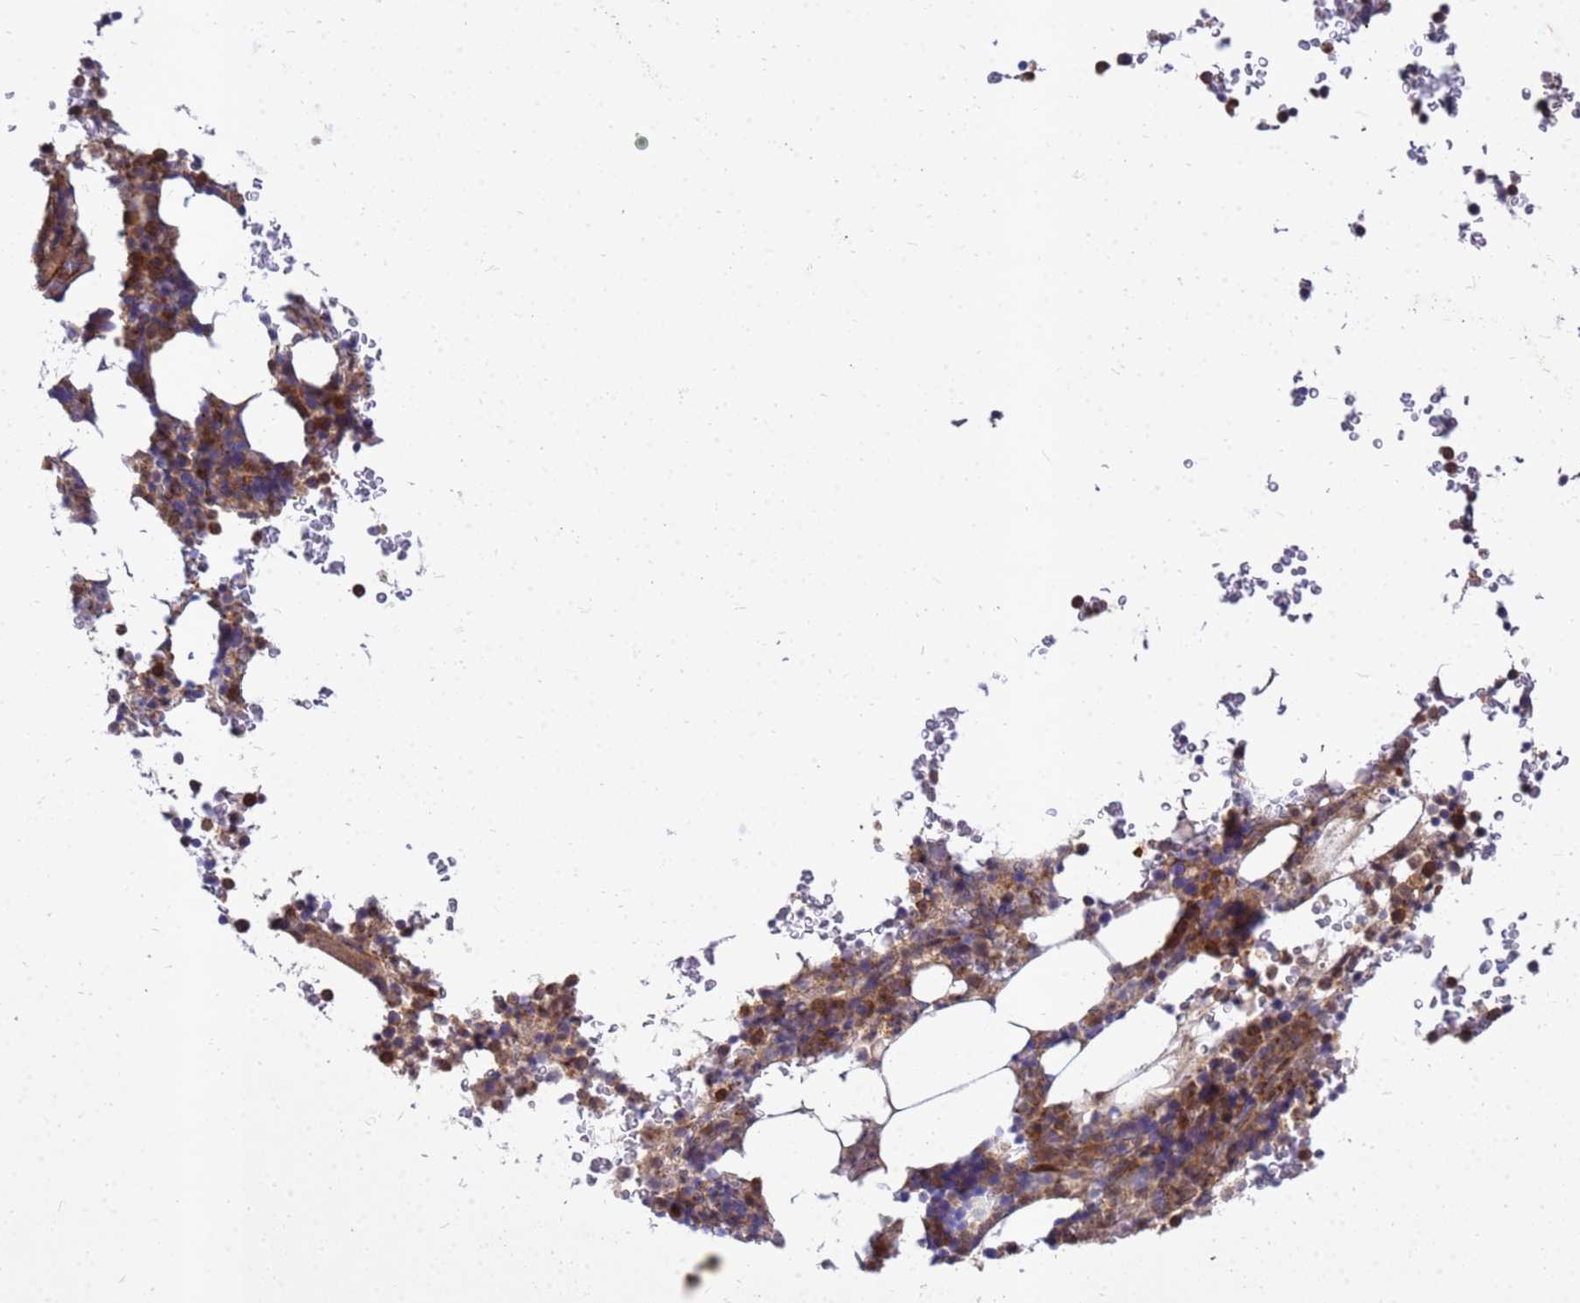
{"staining": {"intensity": "moderate", "quantity": "25%-75%", "location": "cytoplasmic/membranous"}, "tissue": "bone marrow", "cell_type": "Hematopoietic cells", "image_type": "normal", "snomed": [{"axis": "morphology", "description": "Normal tissue, NOS"}, {"axis": "topography", "description": "Bone marrow"}], "caption": "IHC of normal human bone marrow exhibits medium levels of moderate cytoplasmic/membranous expression in approximately 25%-75% of hematopoietic cells. The staining was performed using DAB (3,3'-diaminobenzidine), with brown indicating positive protein expression. Nuclei are stained blue with hematoxylin.", "gene": "RNF215", "patient": {"sex": "male", "age": 58}}